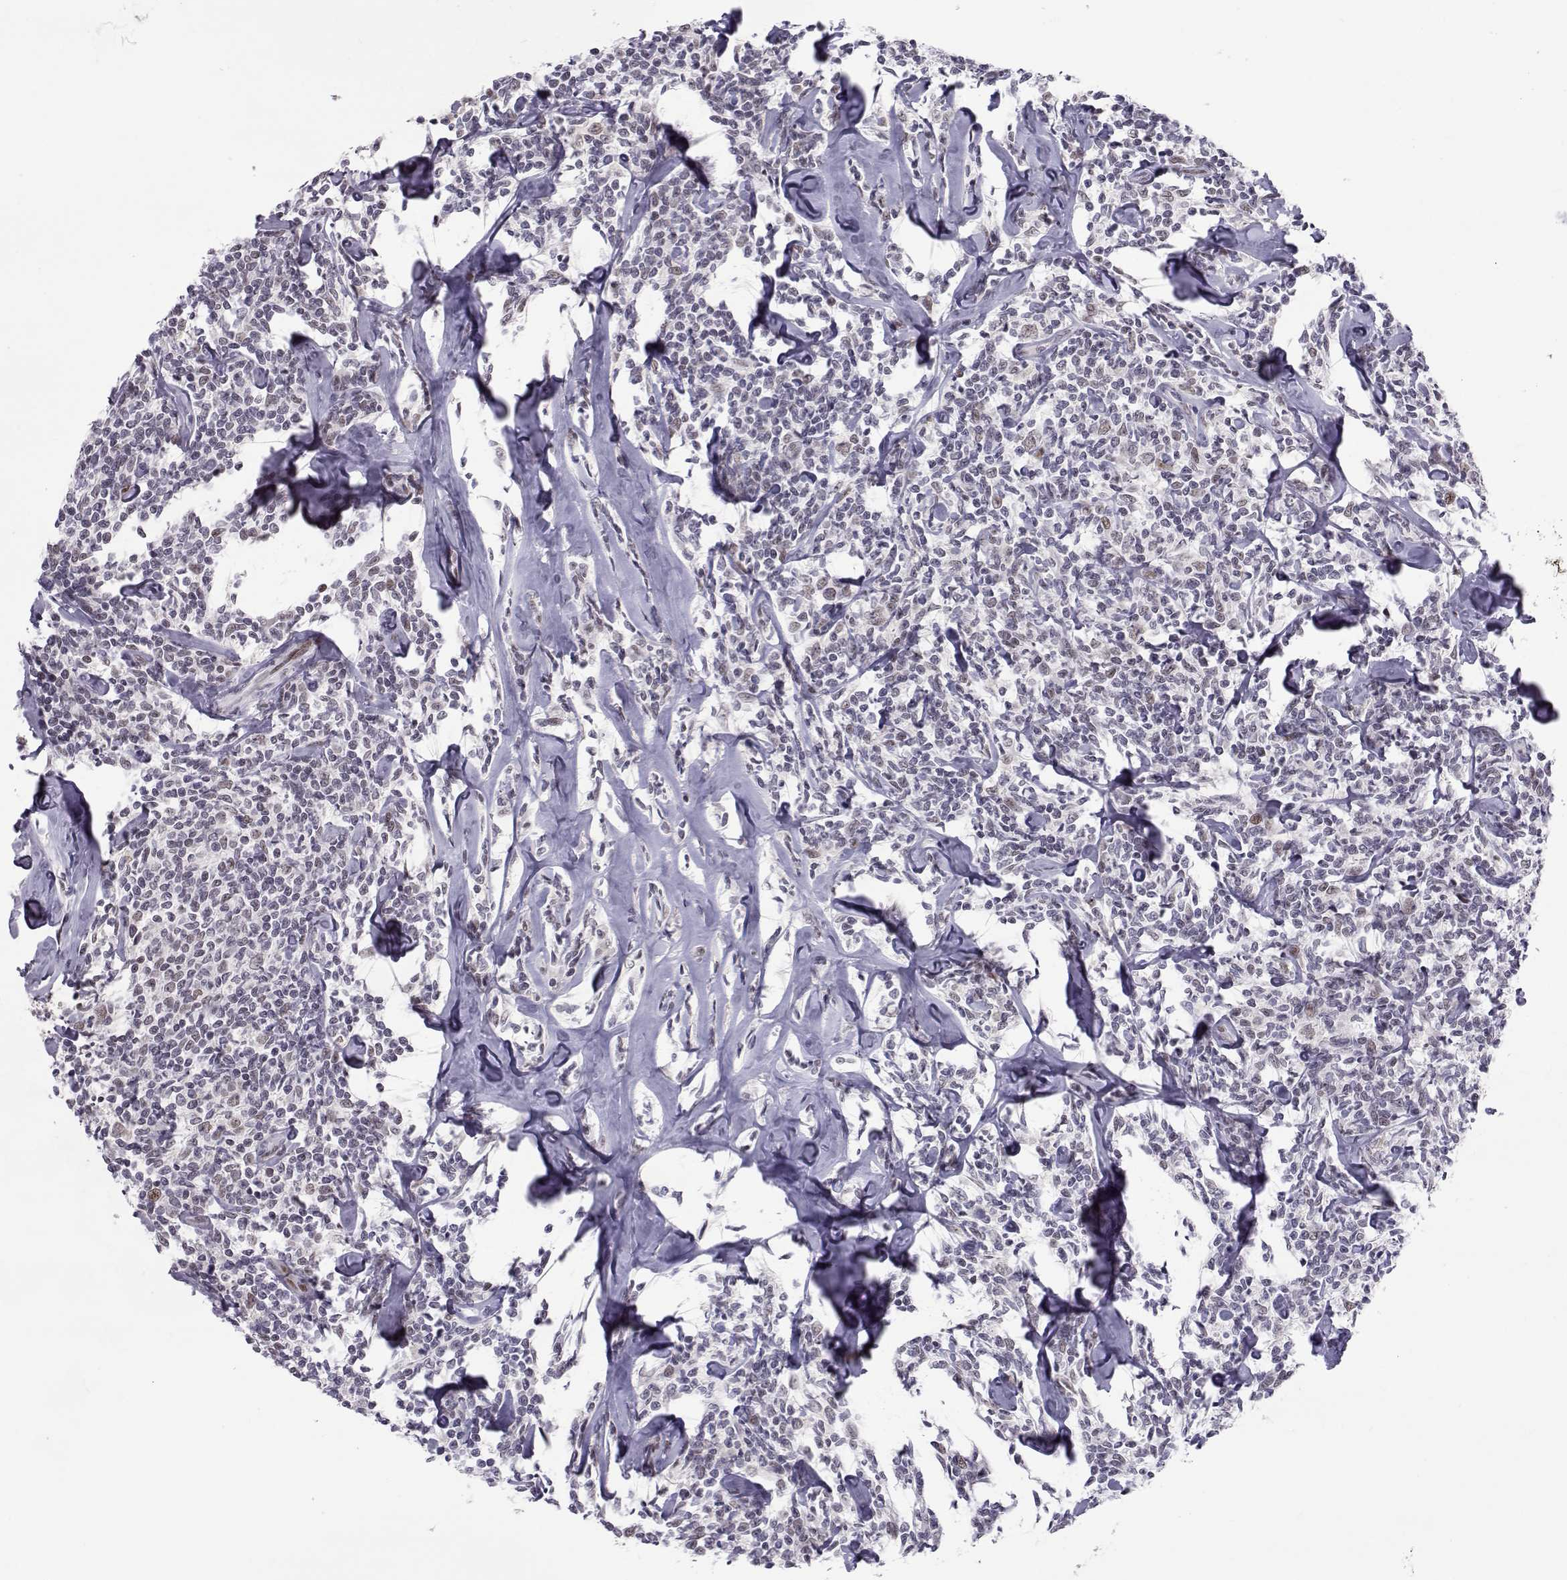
{"staining": {"intensity": "negative", "quantity": "none", "location": "none"}, "tissue": "lymphoma", "cell_type": "Tumor cells", "image_type": "cancer", "snomed": [{"axis": "morphology", "description": "Malignant lymphoma, non-Hodgkin's type, Low grade"}, {"axis": "topography", "description": "Lymph node"}], "caption": "High magnification brightfield microscopy of lymphoma stained with DAB (3,3'-diaminobenzidine) (brown) and counterstained with hematoxylin (blue): tumor cells show no significant staining. (DAB immunohistochemistry (IHC) with hematoxylin counter stain).", "gene": "SIX6", "patient": {"sex": "female", "age": 56}}